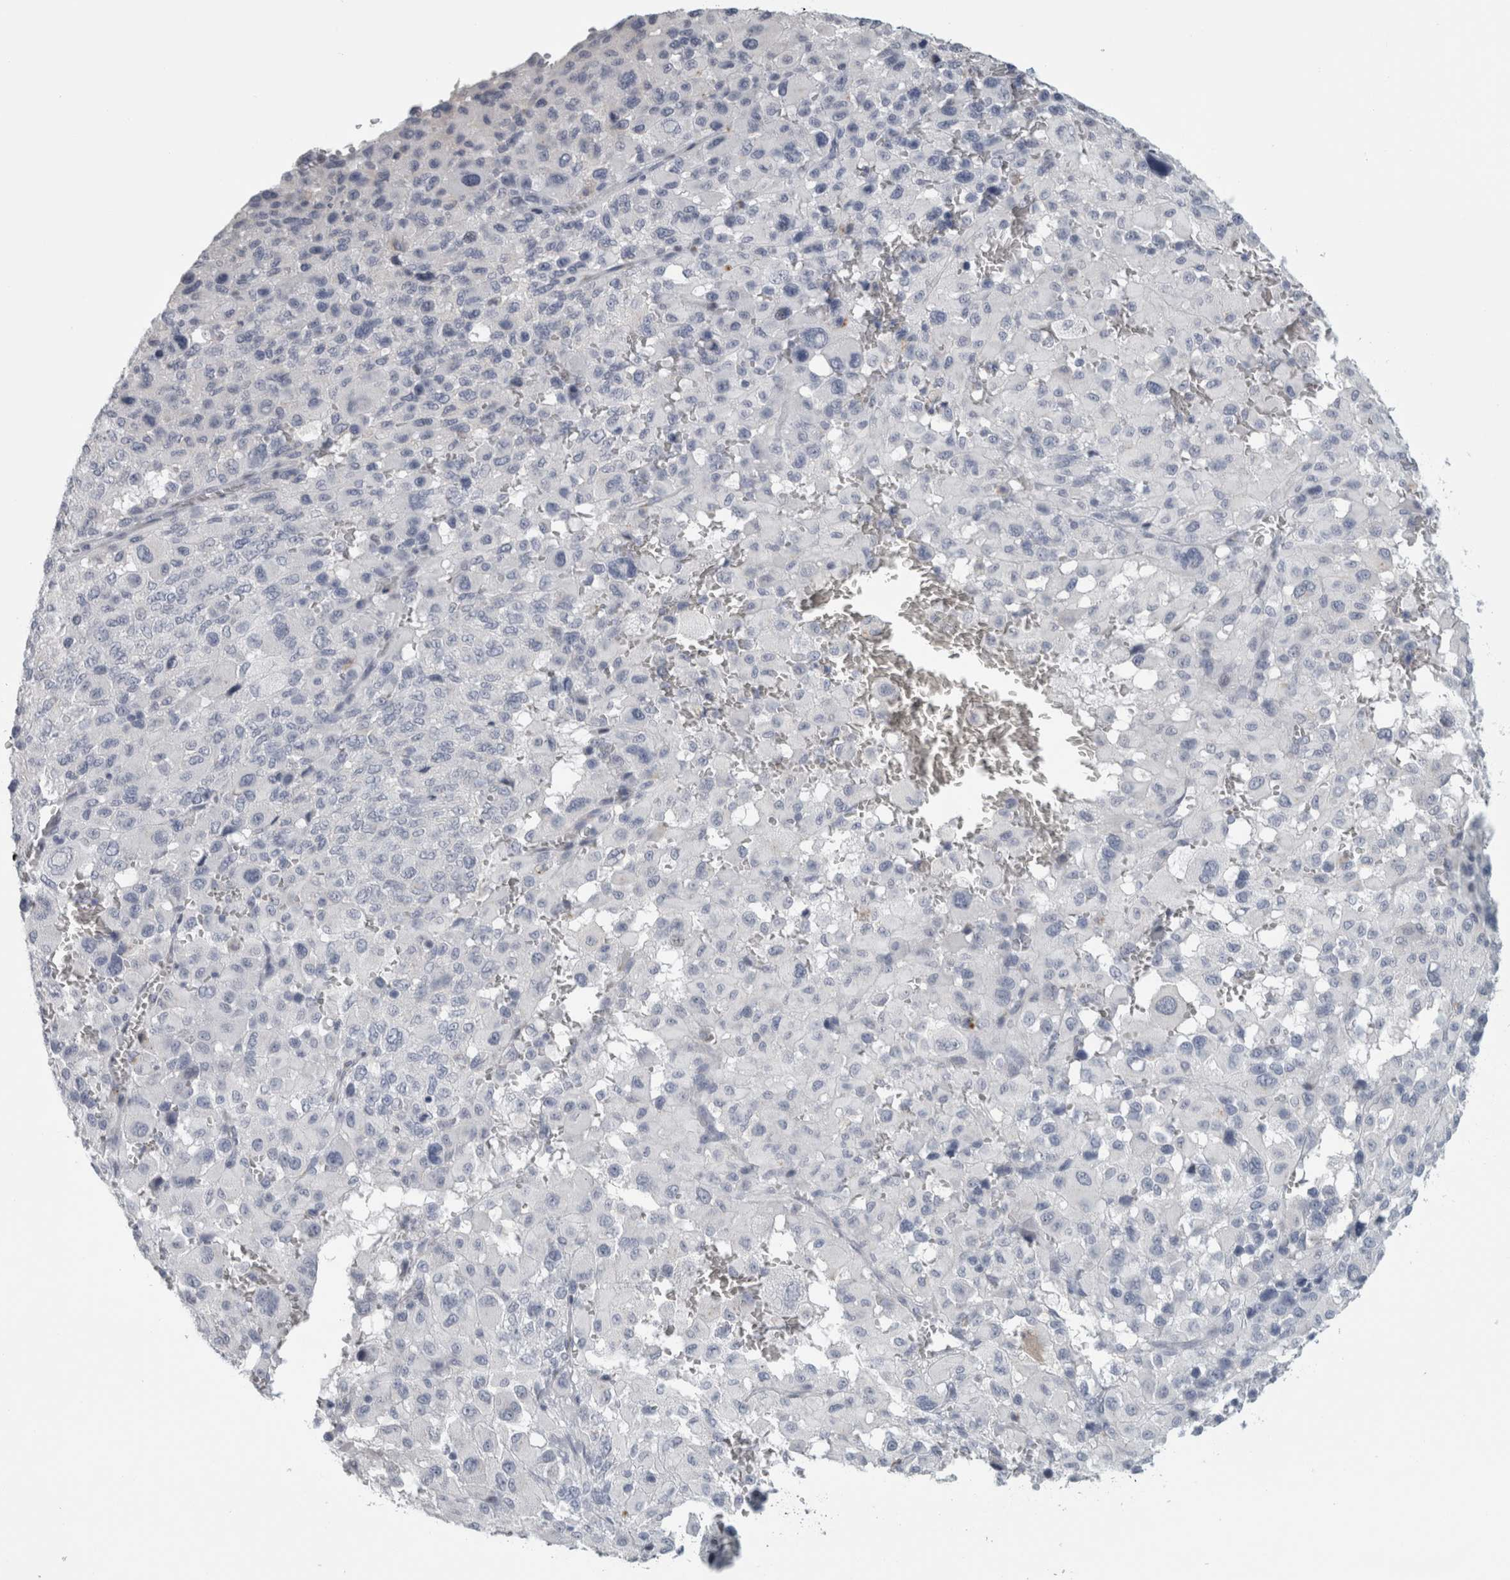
{"staining": {"intensity": "negative", "quantity": "none", "location": "none"}, "tissue": "melanoma", "cell_type": "Tumor cells", "image_type": "cancer", "snomed": [{"axis": "morphology", "description": "Malignant melanoma, Metastatic site"}, {"axis": "topography", "description": "Skin"}], "caption": "Tumor cells are negative for brown protein staining in melanoma.", "gene": "CPE", "patient": {"sex": "female", "age": 74}}